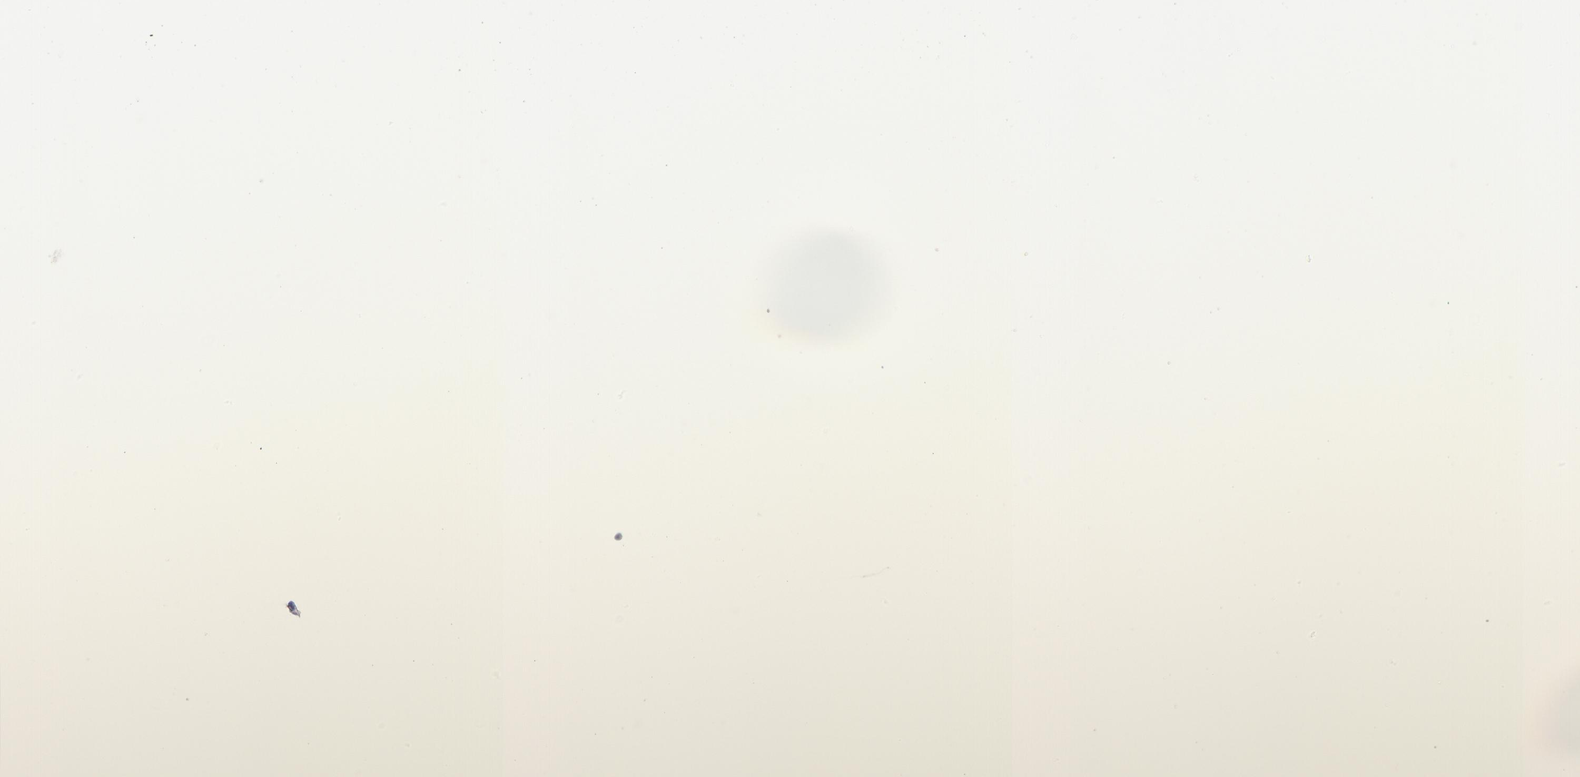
{"staining": {"intensity": "negative", "quantity": "none", "location": "none"}, "tissue": "adipose tissue", "cell_type": "Adipocytes", "image_type": "normal", "snomed": [{"axis": "morphology", "description": "Normal tissue, NOS"}, {"axis": "topography", "description": "Breast"}], "caption": "Immunohistochemical staining of unremarkable human adipose tissue shows no significant expression in adipocytes. (Stains: DAB IHC with hematoxylin counter stain, Microscopy: brightfield microscopy at high magnification).", "gene": "MCM7", "patient": {"sex": "female", "age": 22}}